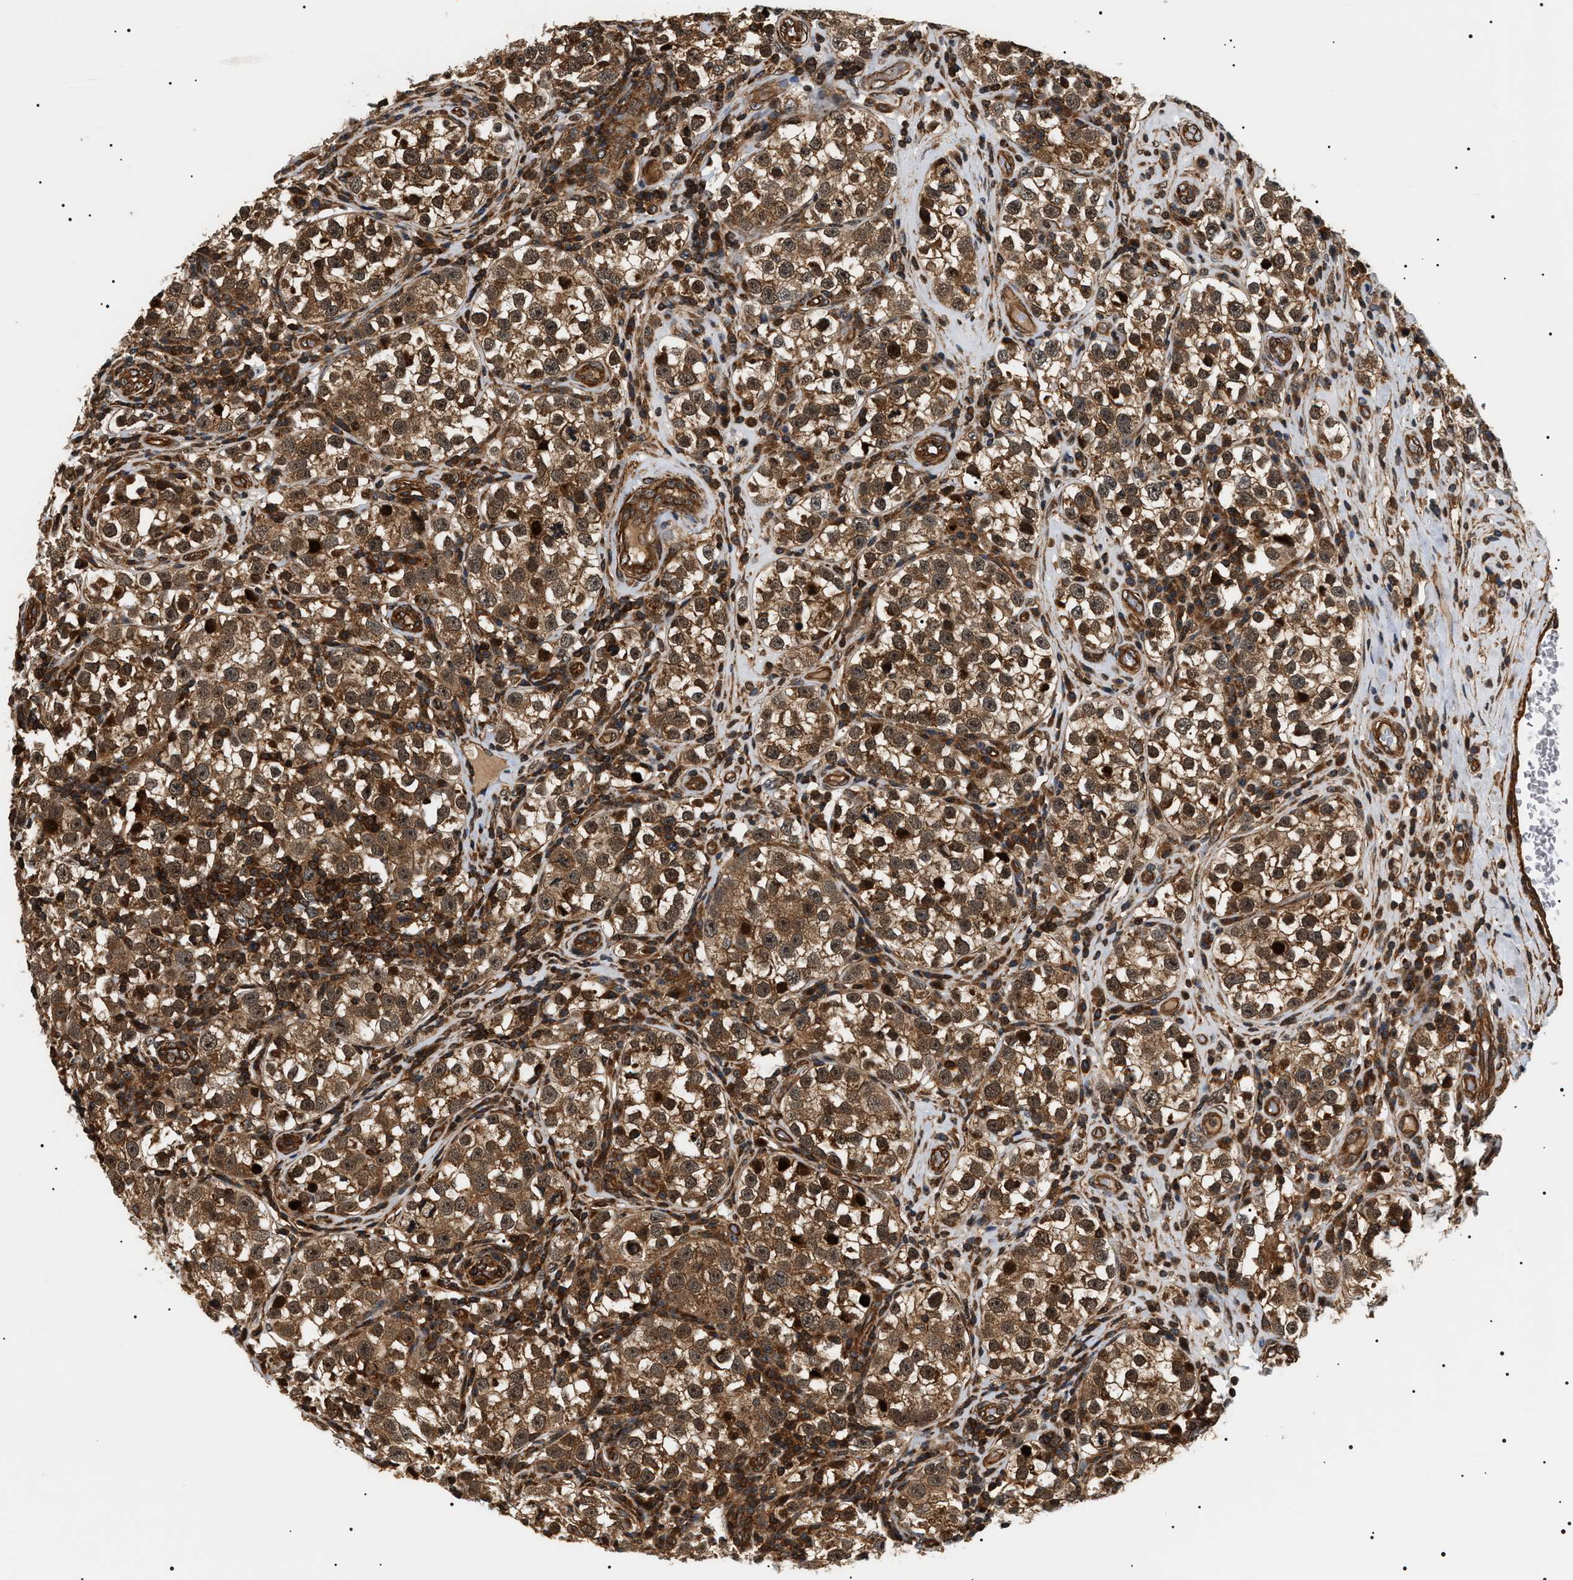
{"staining": {"intensity": "moderate", "quantity": ">75%", "location": "cytoplasmic/membranous"}, "tissue": "testis cancer", "cell_type": "Tumor cells", "image_type": "cancer", "snomed": [{"axis": "morphology", "description": "Normal tissue, NOS"}, {"axis": "morphology", "description": "Seminoma, NOS"}, {"axis": "topography", "description": "Testis"}], "caption": "The photomicrograph exhibits a brown stain indicating the presence of a protein in the cytoplasmic/membranous of tumor cells in testis cancer (seminoma).", "gene": "SH3GLB2", "patient": {"sex": "male", "age": 43}}